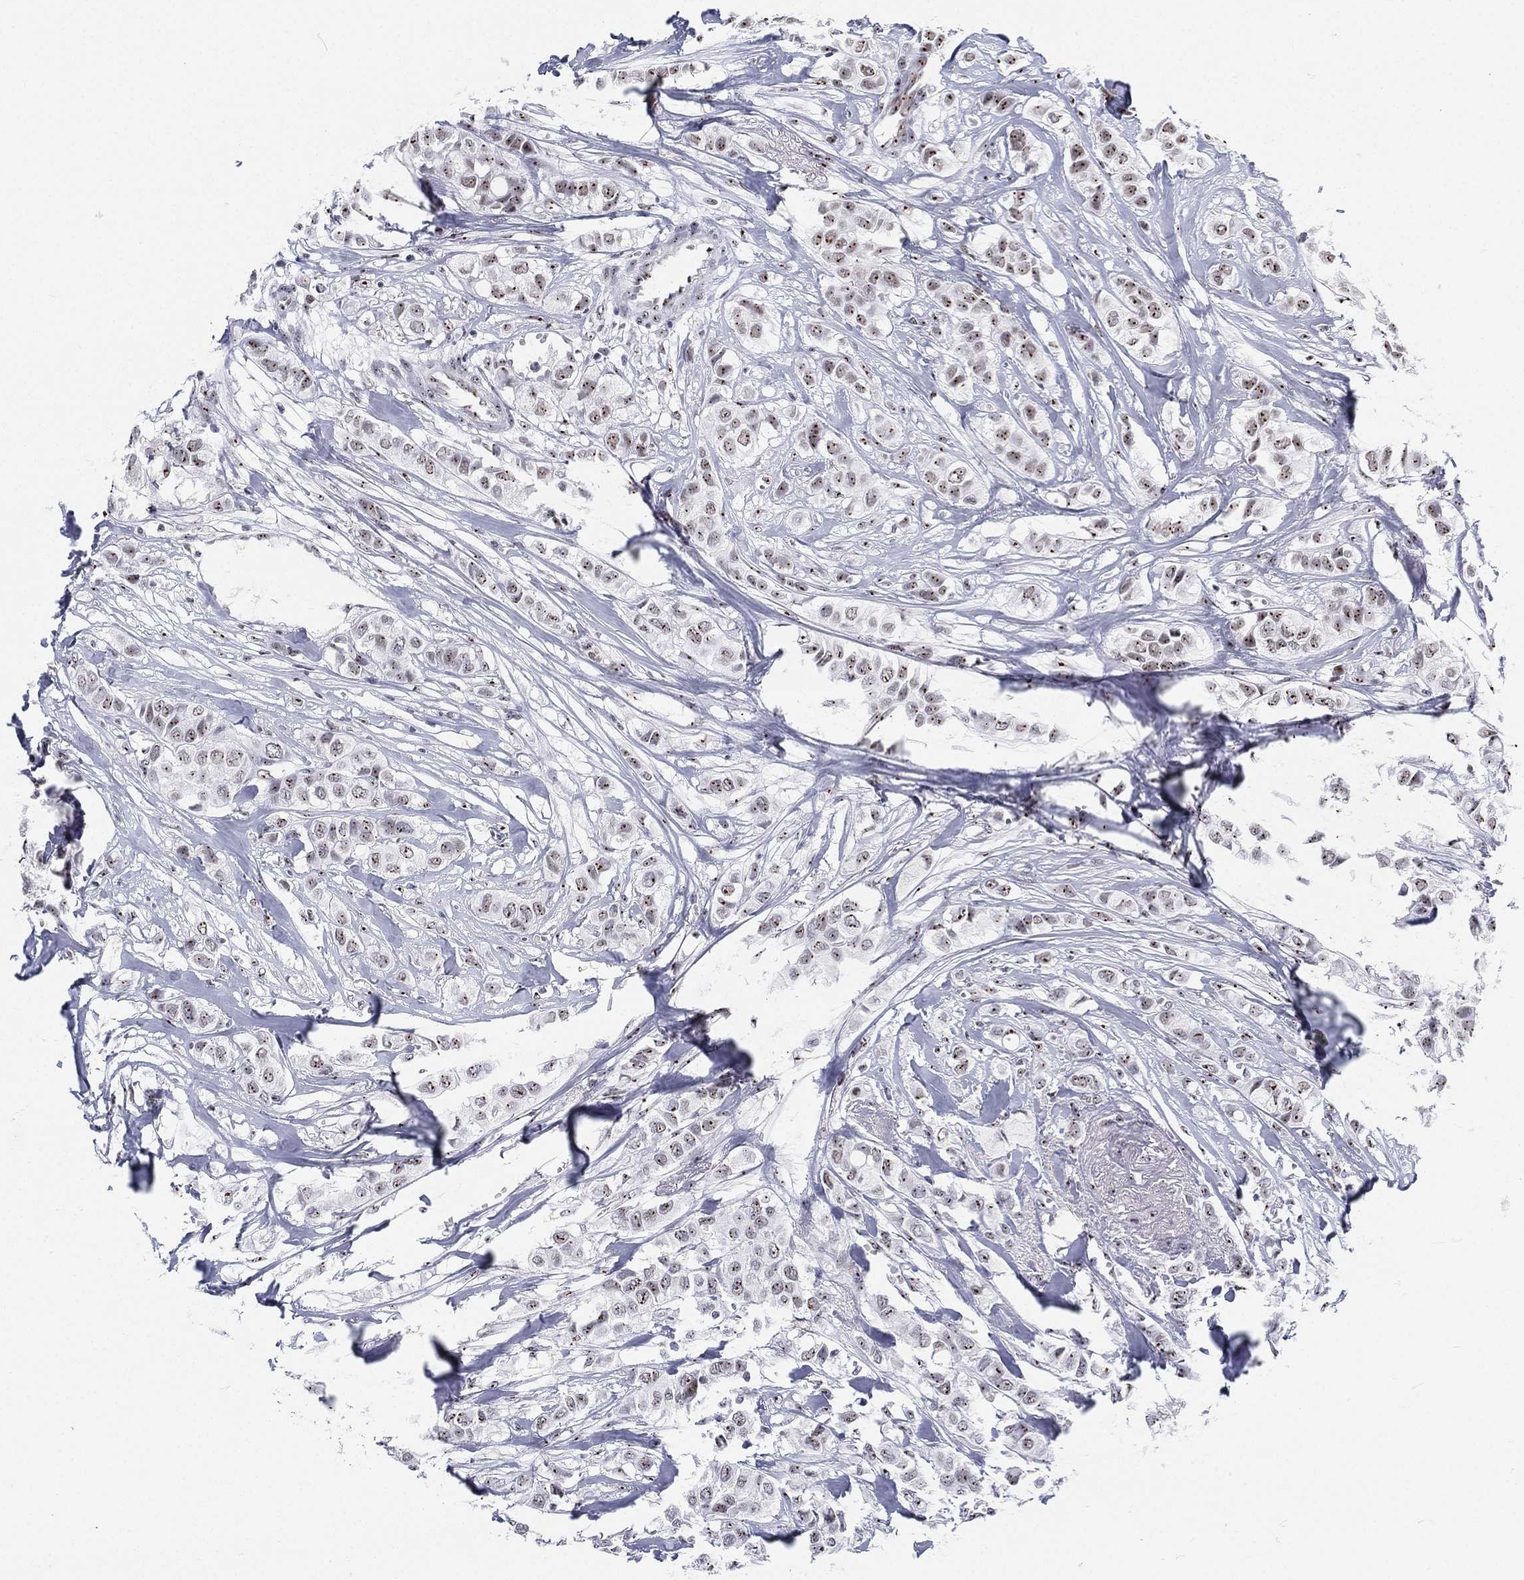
{"staining": {"intensity": "moderate", "quantity": "<25%", "location": "nuclear"}, "tissue": "breast cancer", "cell_type": "Tumor cells", "image_type": "cancer", "snomed": [{"axis": "morphology", "description": "Duct carcinoma"}, {"axis": "topography", "description": "Breast"}], "caption": "Immunohistochemistry (IHC) staining of breast cancer, which reveals low levels of moderate nuclear staining in about <25% of tumor cells indicating moderate nuclear protein expression. The staining was performed using DAB (3,3'-diaminobenzidine) (brown) for protein detection and nuclei were counterstained in hematoxylin (blue).", "gene": "MAPK8IP1", "patient": {"sex": "female", "age": 85}}